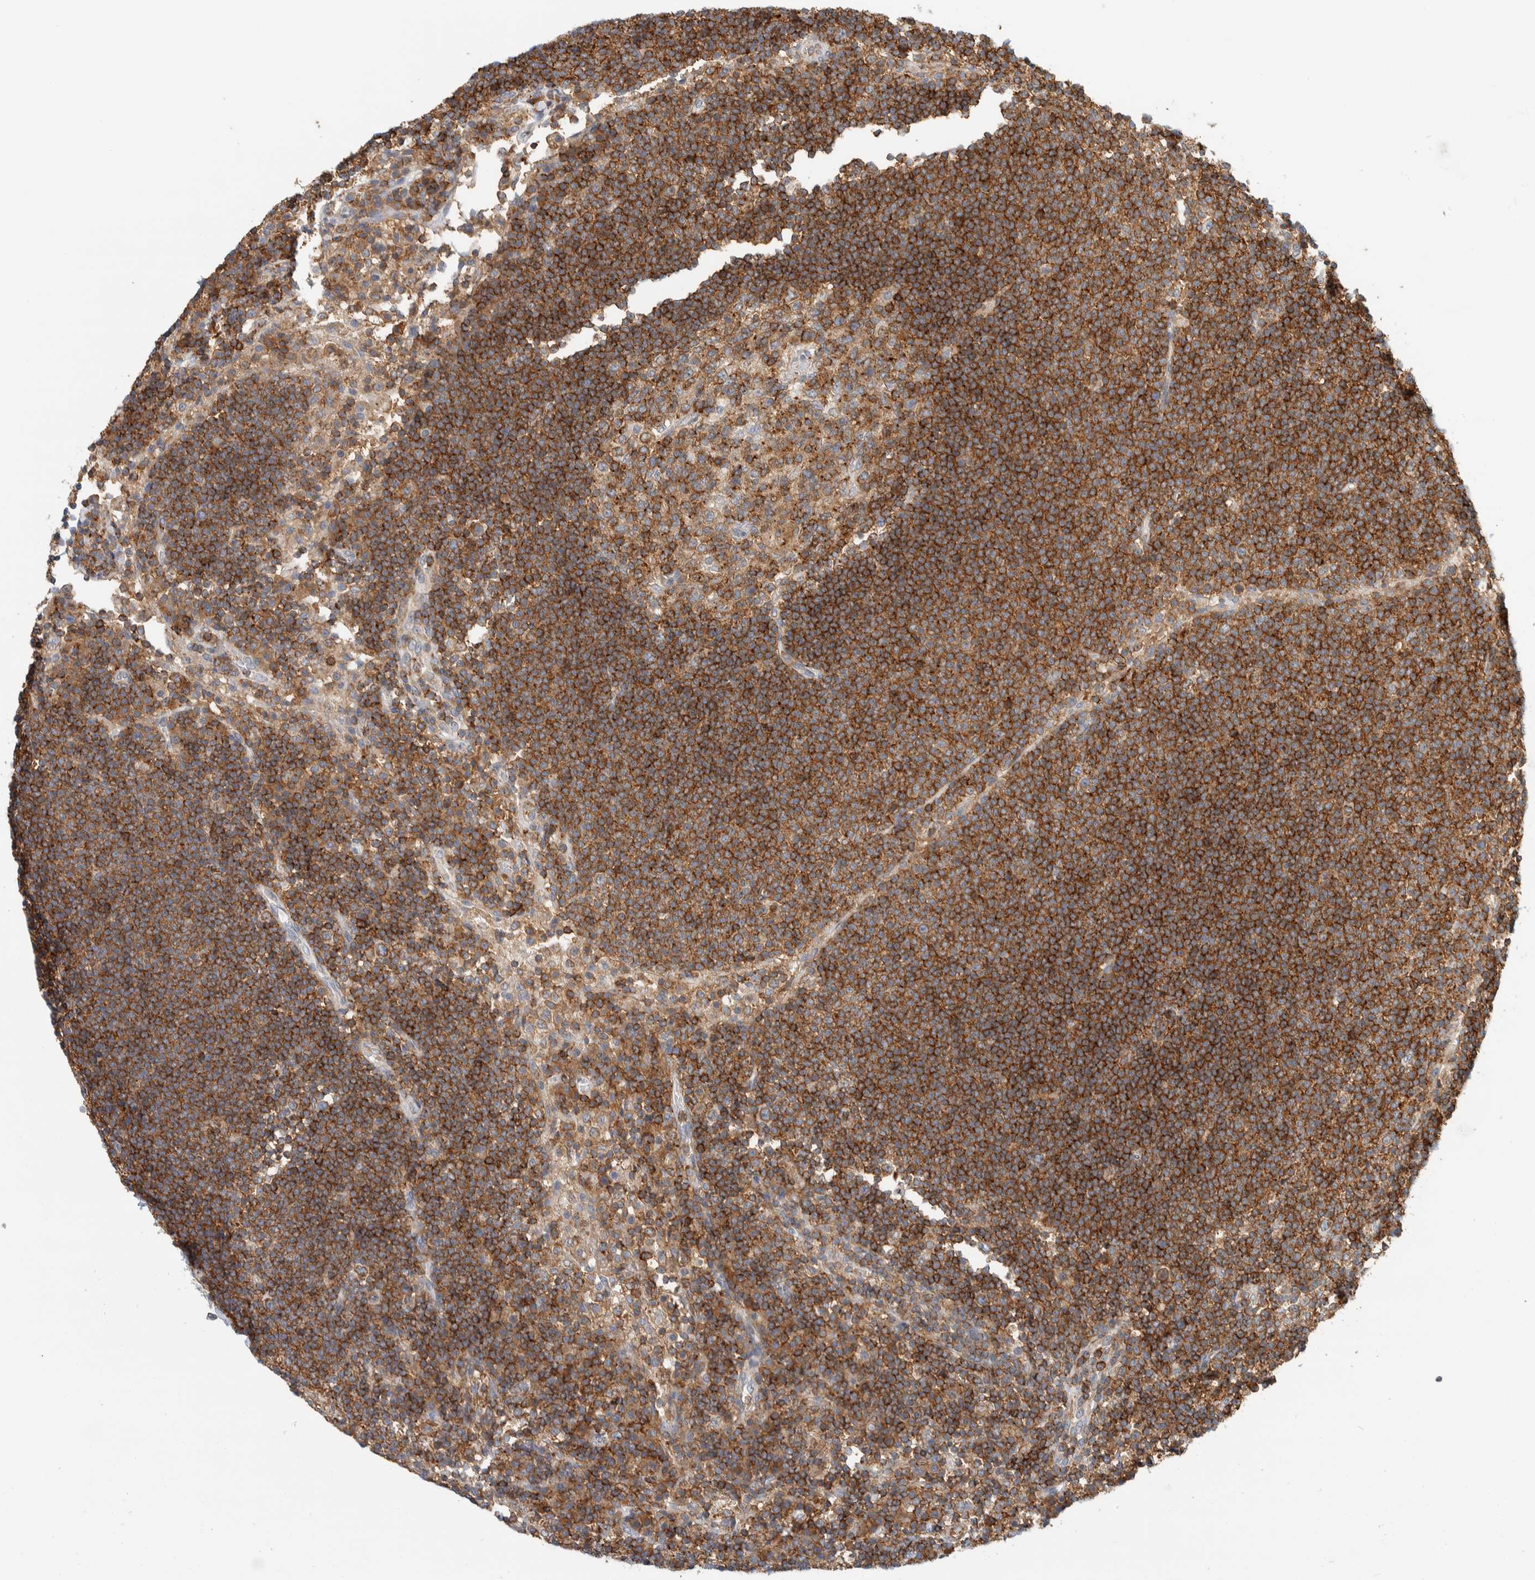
{"staining": {"intensity": "moderate", "quantity": ">75%", "location": "cytoplasmic/membranous"}, "tissue": "lymph node", "cell_type": "Germinal center cells", "image_type": "normal", "snomed": [{"axis": "morphology", "description": "Normal tissue, NOS"}, {"axis": "topography", "description": "Lymph node"}], "caption": "Lymph node stained with DAB IHC reveals medium levels of moderate cytoplasmic/membranous expression in approximately >75% of germinal center cells.", "gene": "CCDC57", "patient": {"sex": "female", "age": 53}}